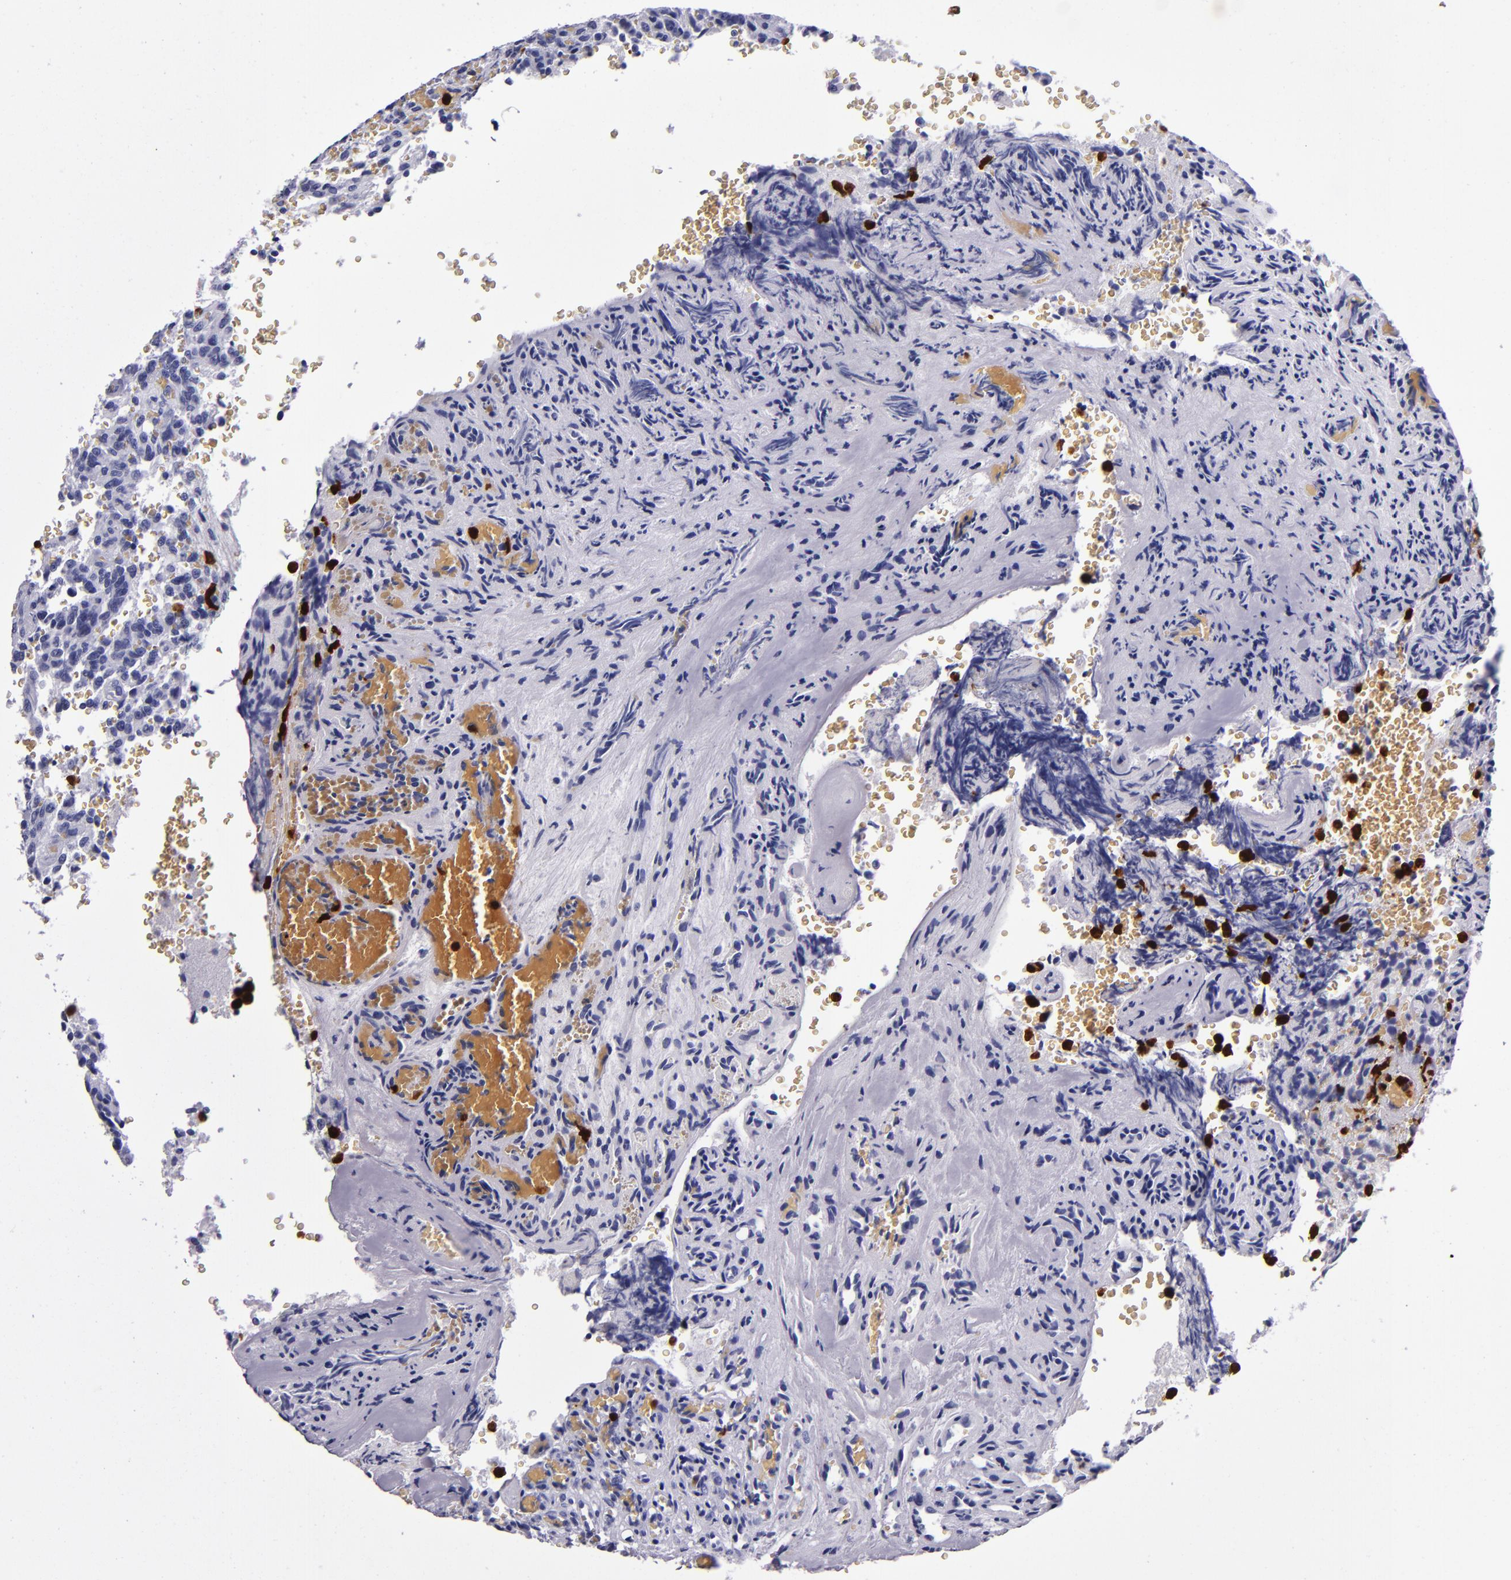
{"staining": {"intensity": "negative", "quantity": "none", "location": "none"}, "tissue": "glioma", "cell_type": "Tumor cells", "image_type": "cancer", "snomed": [{"axis": "morphology", "description": "Normal tissue, NOS"}, {"axis": "morphology", "description": "Glioma, malignant, High grade"}, {"axis": "topography", "description": "Cerebral cortex"}], "caption": "DAB immunohistochemical staining of glioma displays no significant expression in tumor cells.", "gene": "S100A8", "patient": {"sex": "male", "age": 56}}